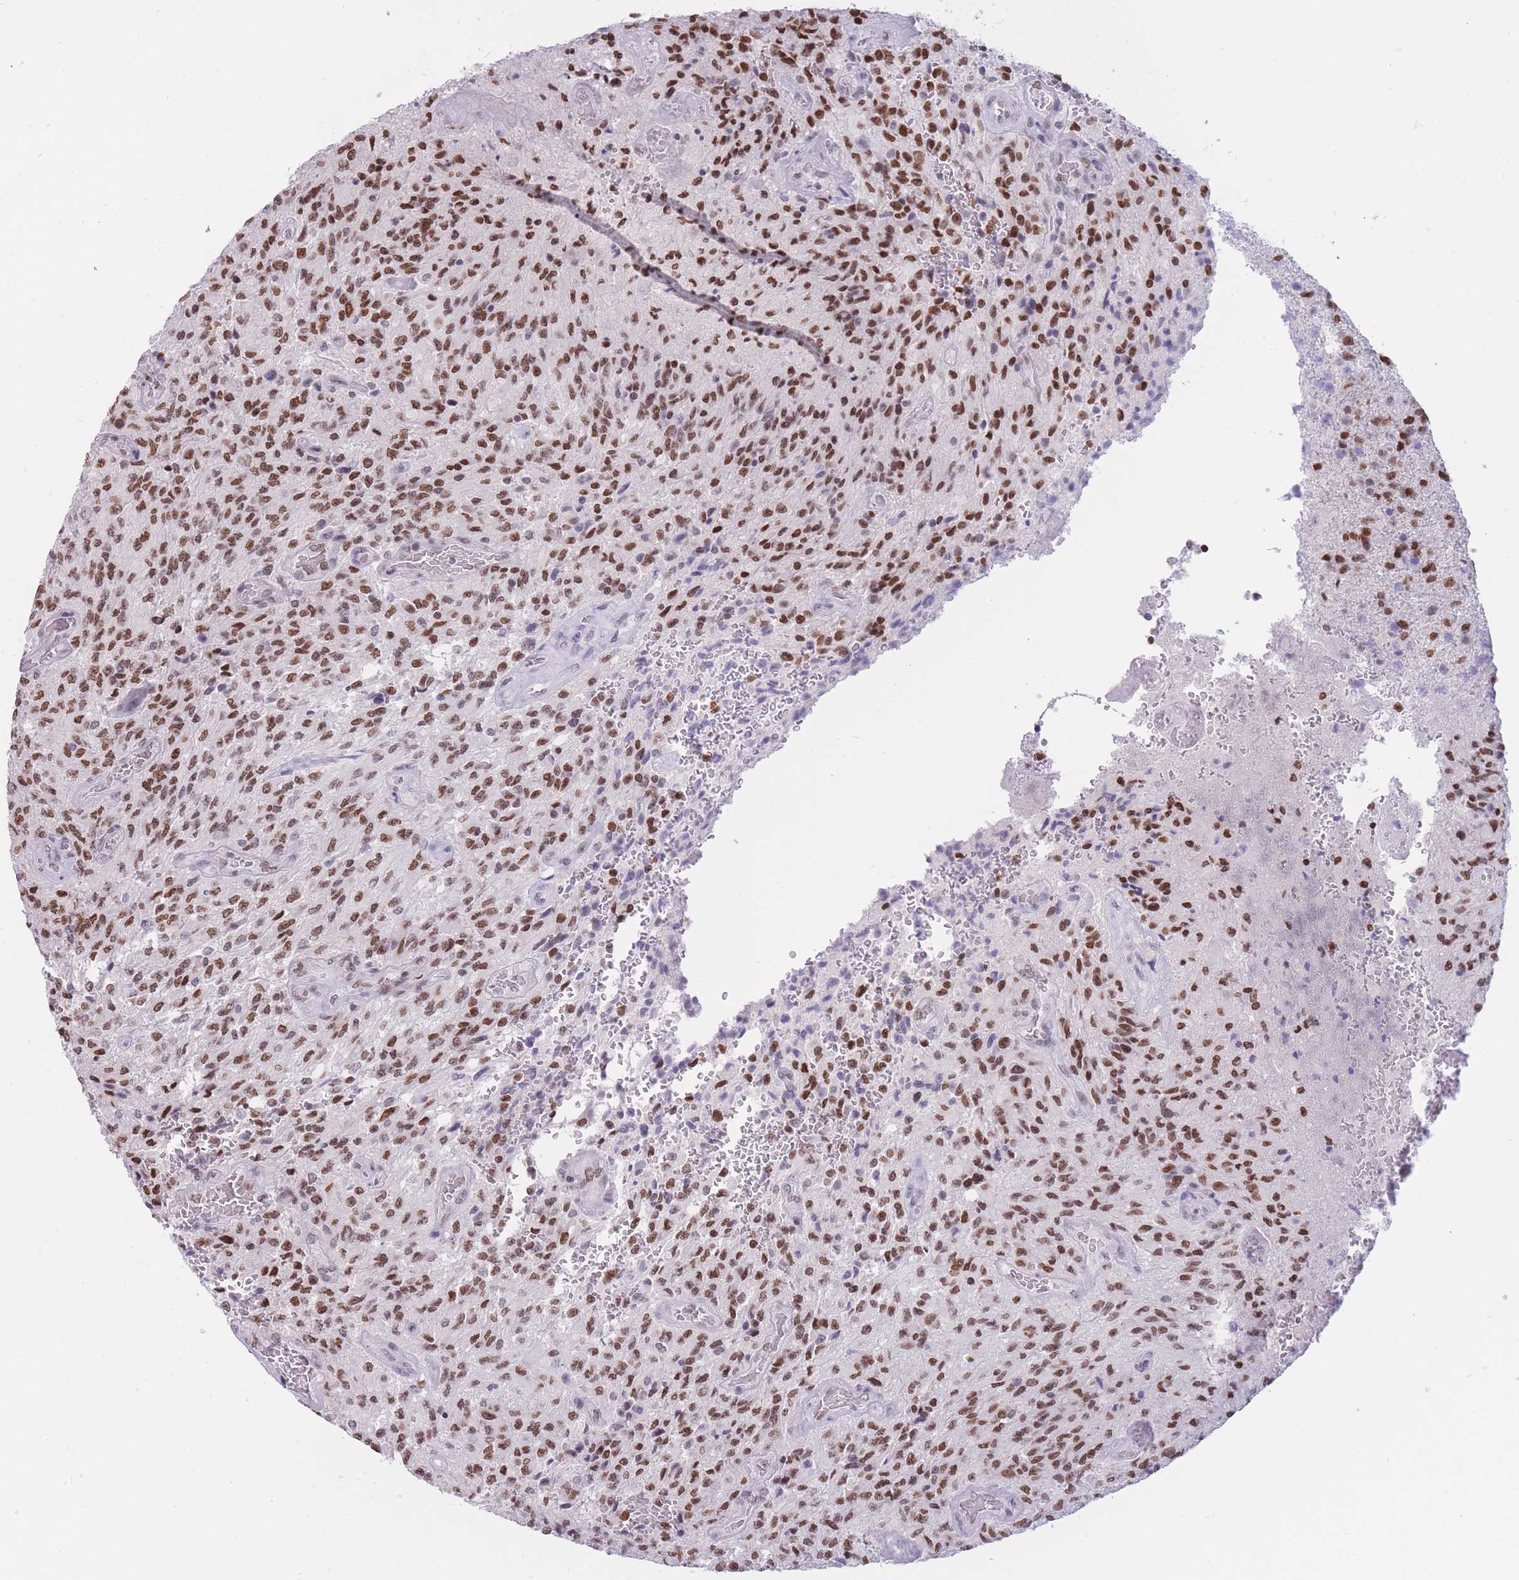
{"staining": {"intensity": "moderate", "quantity": ">75%", "location": "nuclear"}, "tissue": "glioma", "cell_type": "Tumor cells", "image_type": "cancer", "snomed": [{"axis": "morphology", "description": "Normal tissue, NOS"}, {"axis": "morphology", "description": "Glioma, malignant, High grade"}, {"axis": "topography", "description": "Cerebral cortex"}], "caption": "Protein expression analysis of high-grade glioma (malignant) displays moderate nuclear staining in about >75% of tumor cells. (DAB = brown stain, brightfield microscopy at high magnification).", "gene": "HMGN1", "patient": {"sex": "male", "age": 56}}